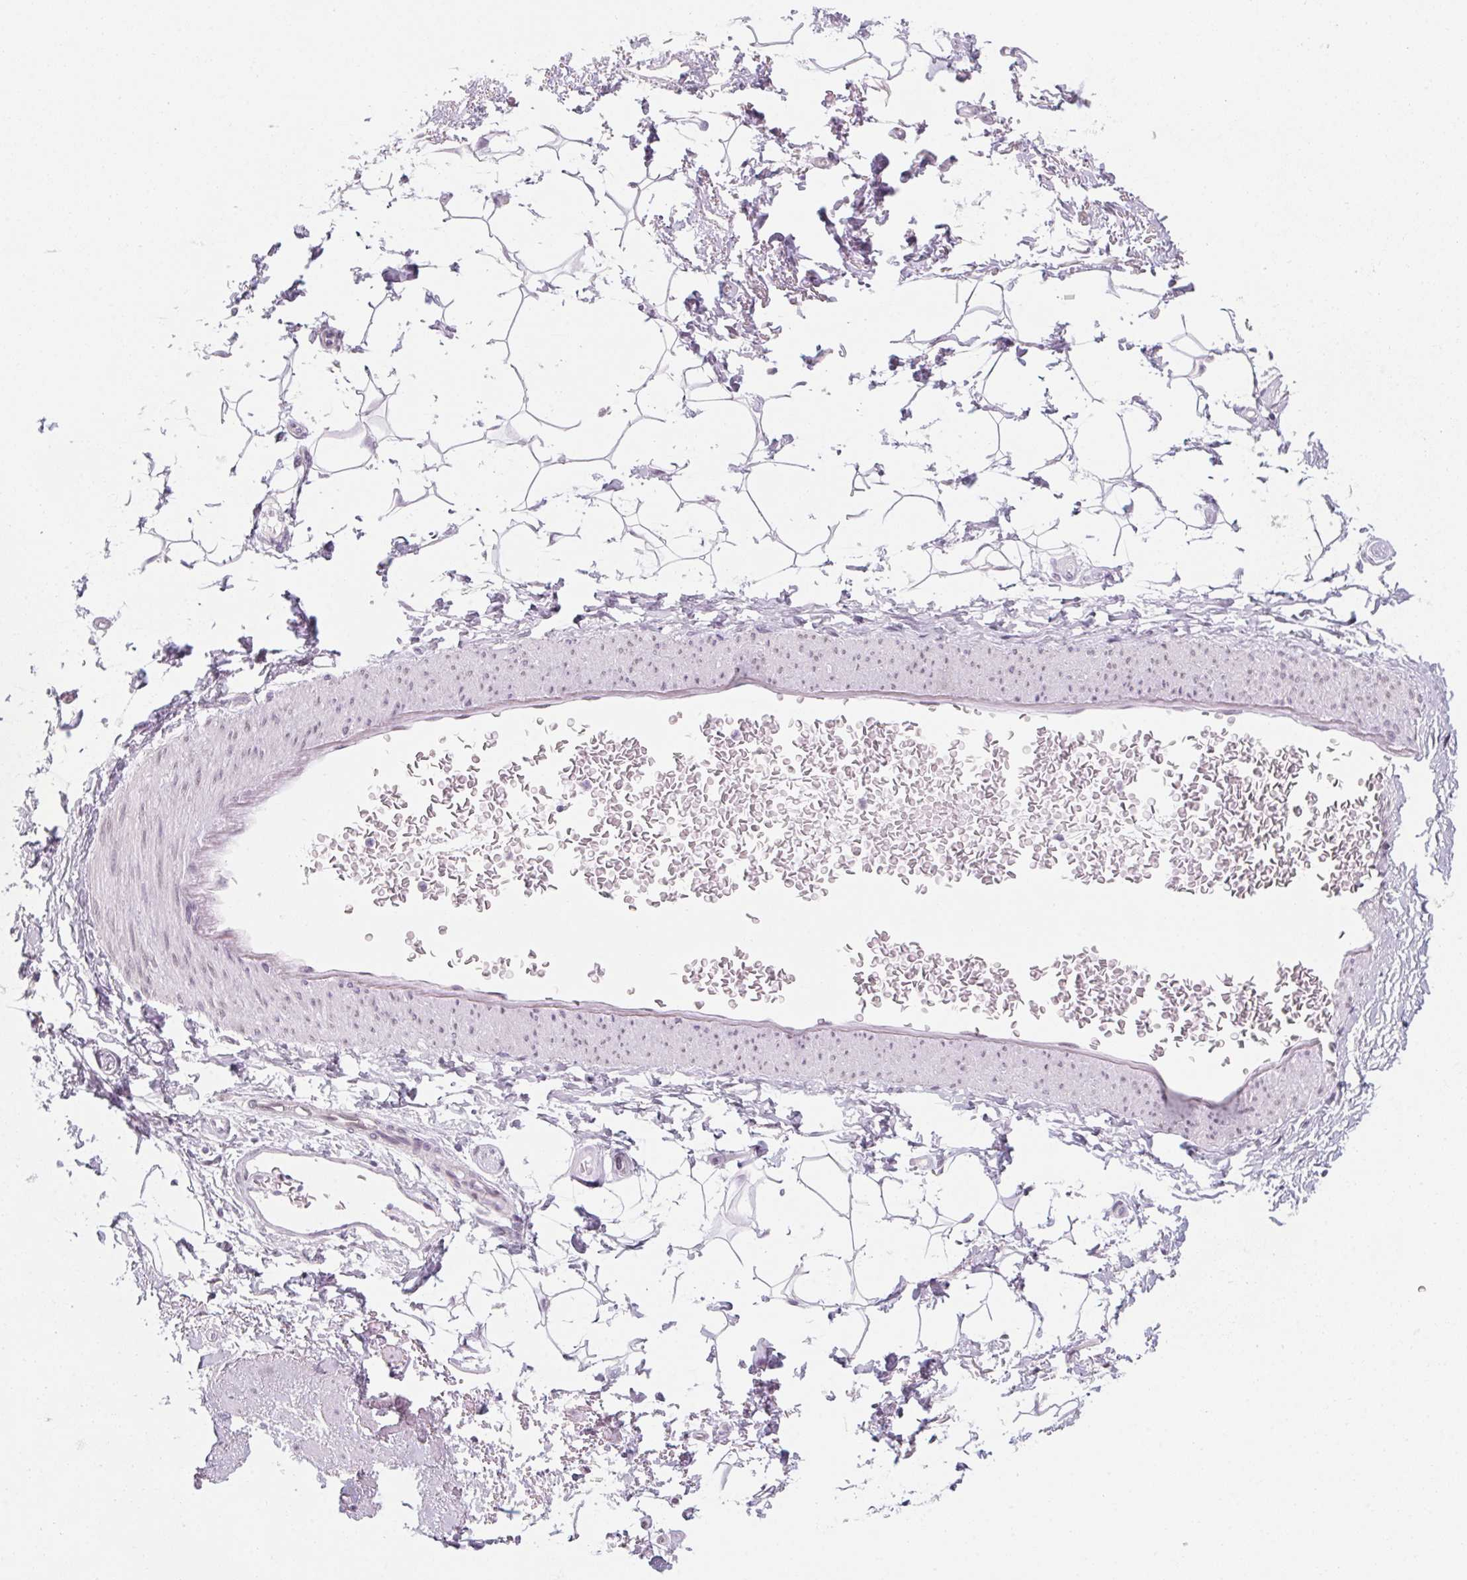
{"staining": {"intensity": "negative", "quantity": "none", "location": "none"}, "tissue": "adipose tissue", "cell_type": "Adipocytes", "image_type": "normal", "snomed": [{"axis": "morphology", "description": "Normal tissue, NOS"}, {"axis": "topography", "description": "Anal"}, {"axis": "topography", "description": "Peripheral nerve tissue"}], "caption": "This photomicrograph is of unremarkable adipose tissue stained with immunohistochemistry (IHC) to label a protein in brown with the nuclei are counter-stained blue. There is no expression in adipocytes. (DAB immunohistochemistry visualized using brightfield microscopy, high magnification).", "gene": "KCNQ2", "patient": {"sex": "male", "age": 51}}